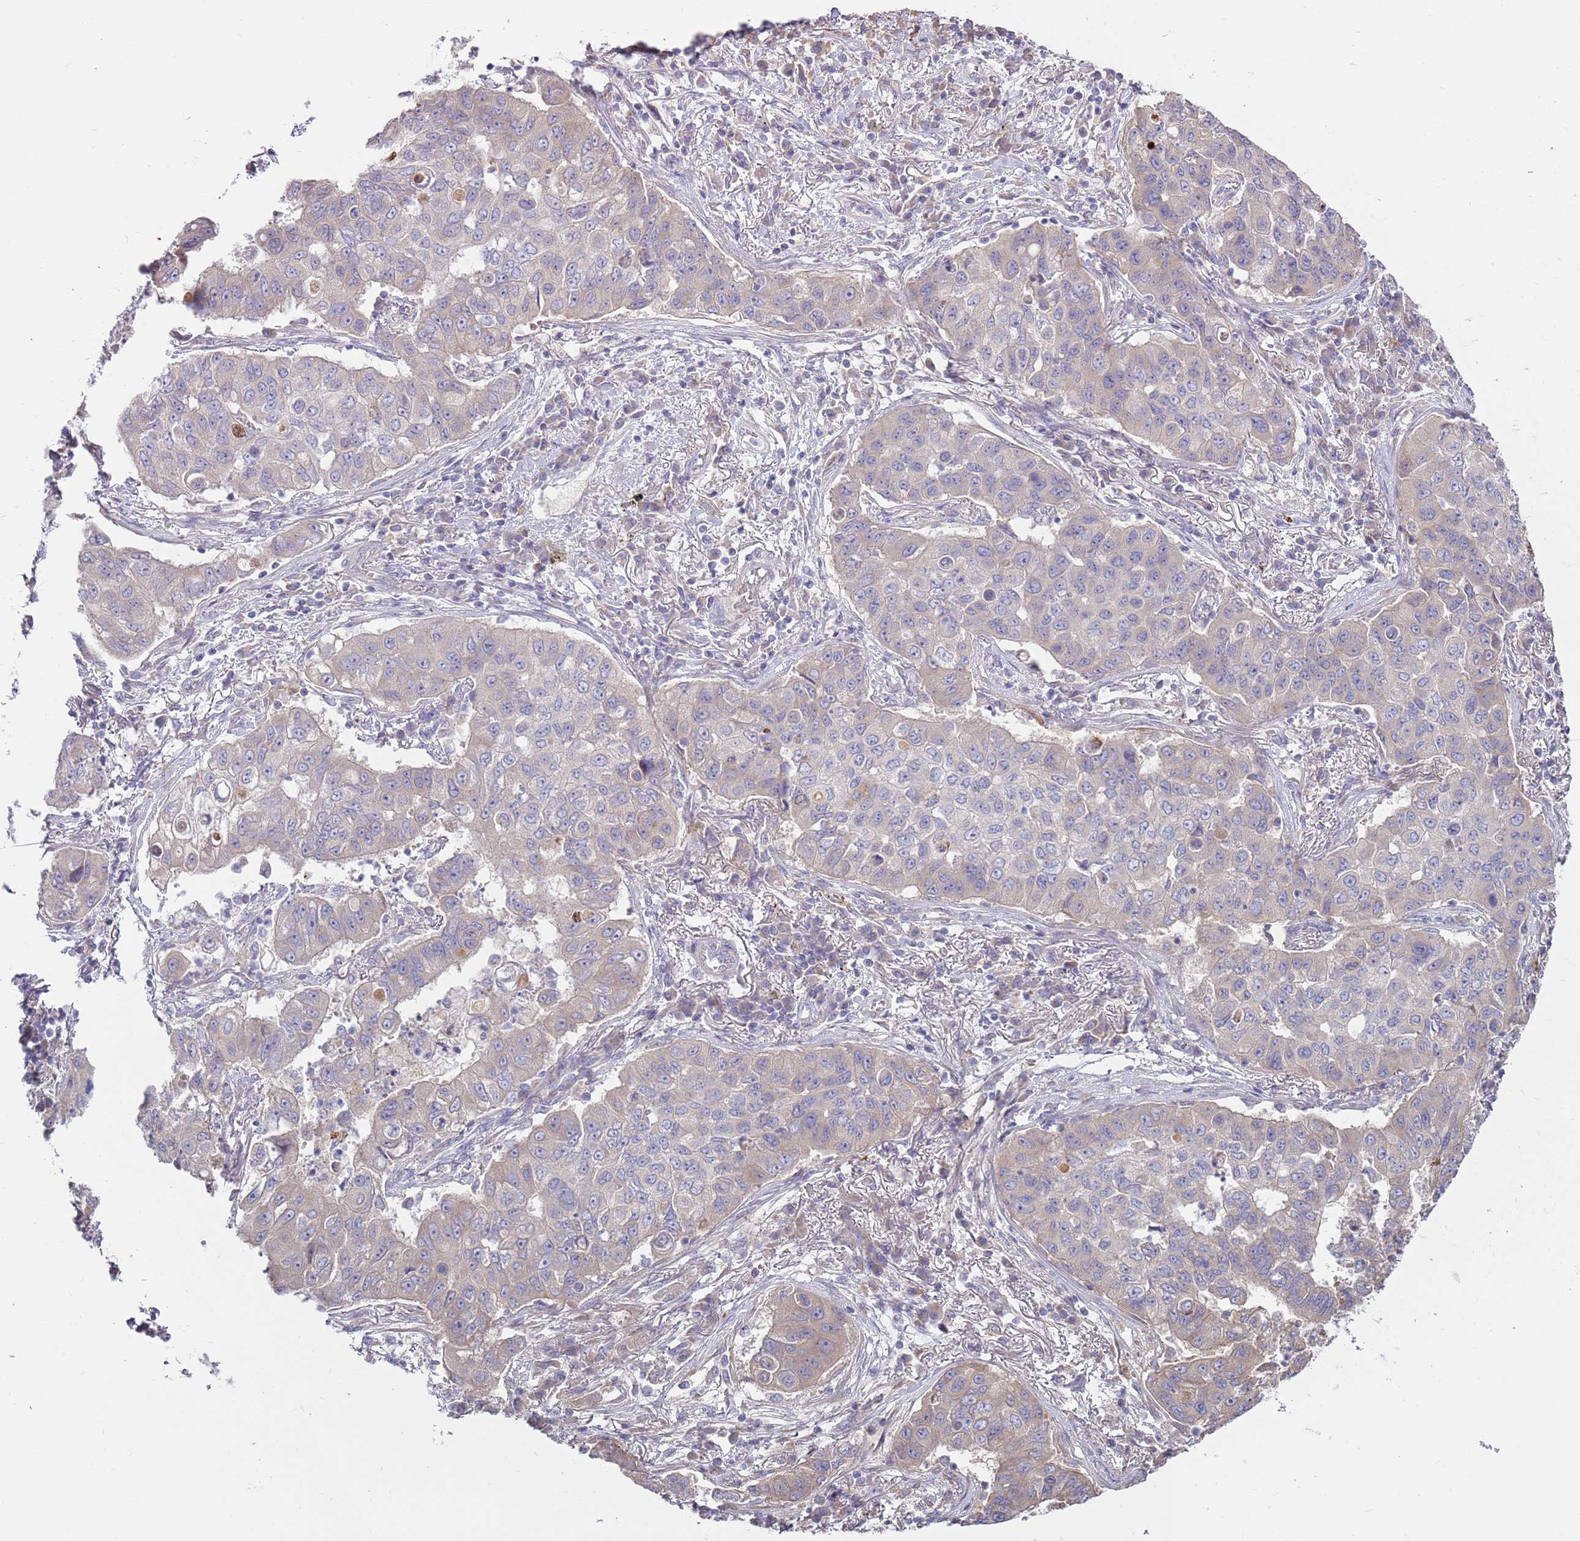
{"staining": {"intensity": "negative", "quantity": "none", "location": "none"}, "tissue": "lung cancer", "cell_type": "Tumor cells", "image_type": "cancer", "snomed": [{"axis": "morphology", "description": "Squamous cell carcinoma, NOS"}, {"axis": "topography", "description": "Lung"}], "caption": "Squamous cell carcinoma (lung) was stained to show a protein in brown. There is no significant positivity in tumor cells. Nuclei are stained in blue.", "gene": "EMC1", "patient": {"sex": "male", "age": 74}}